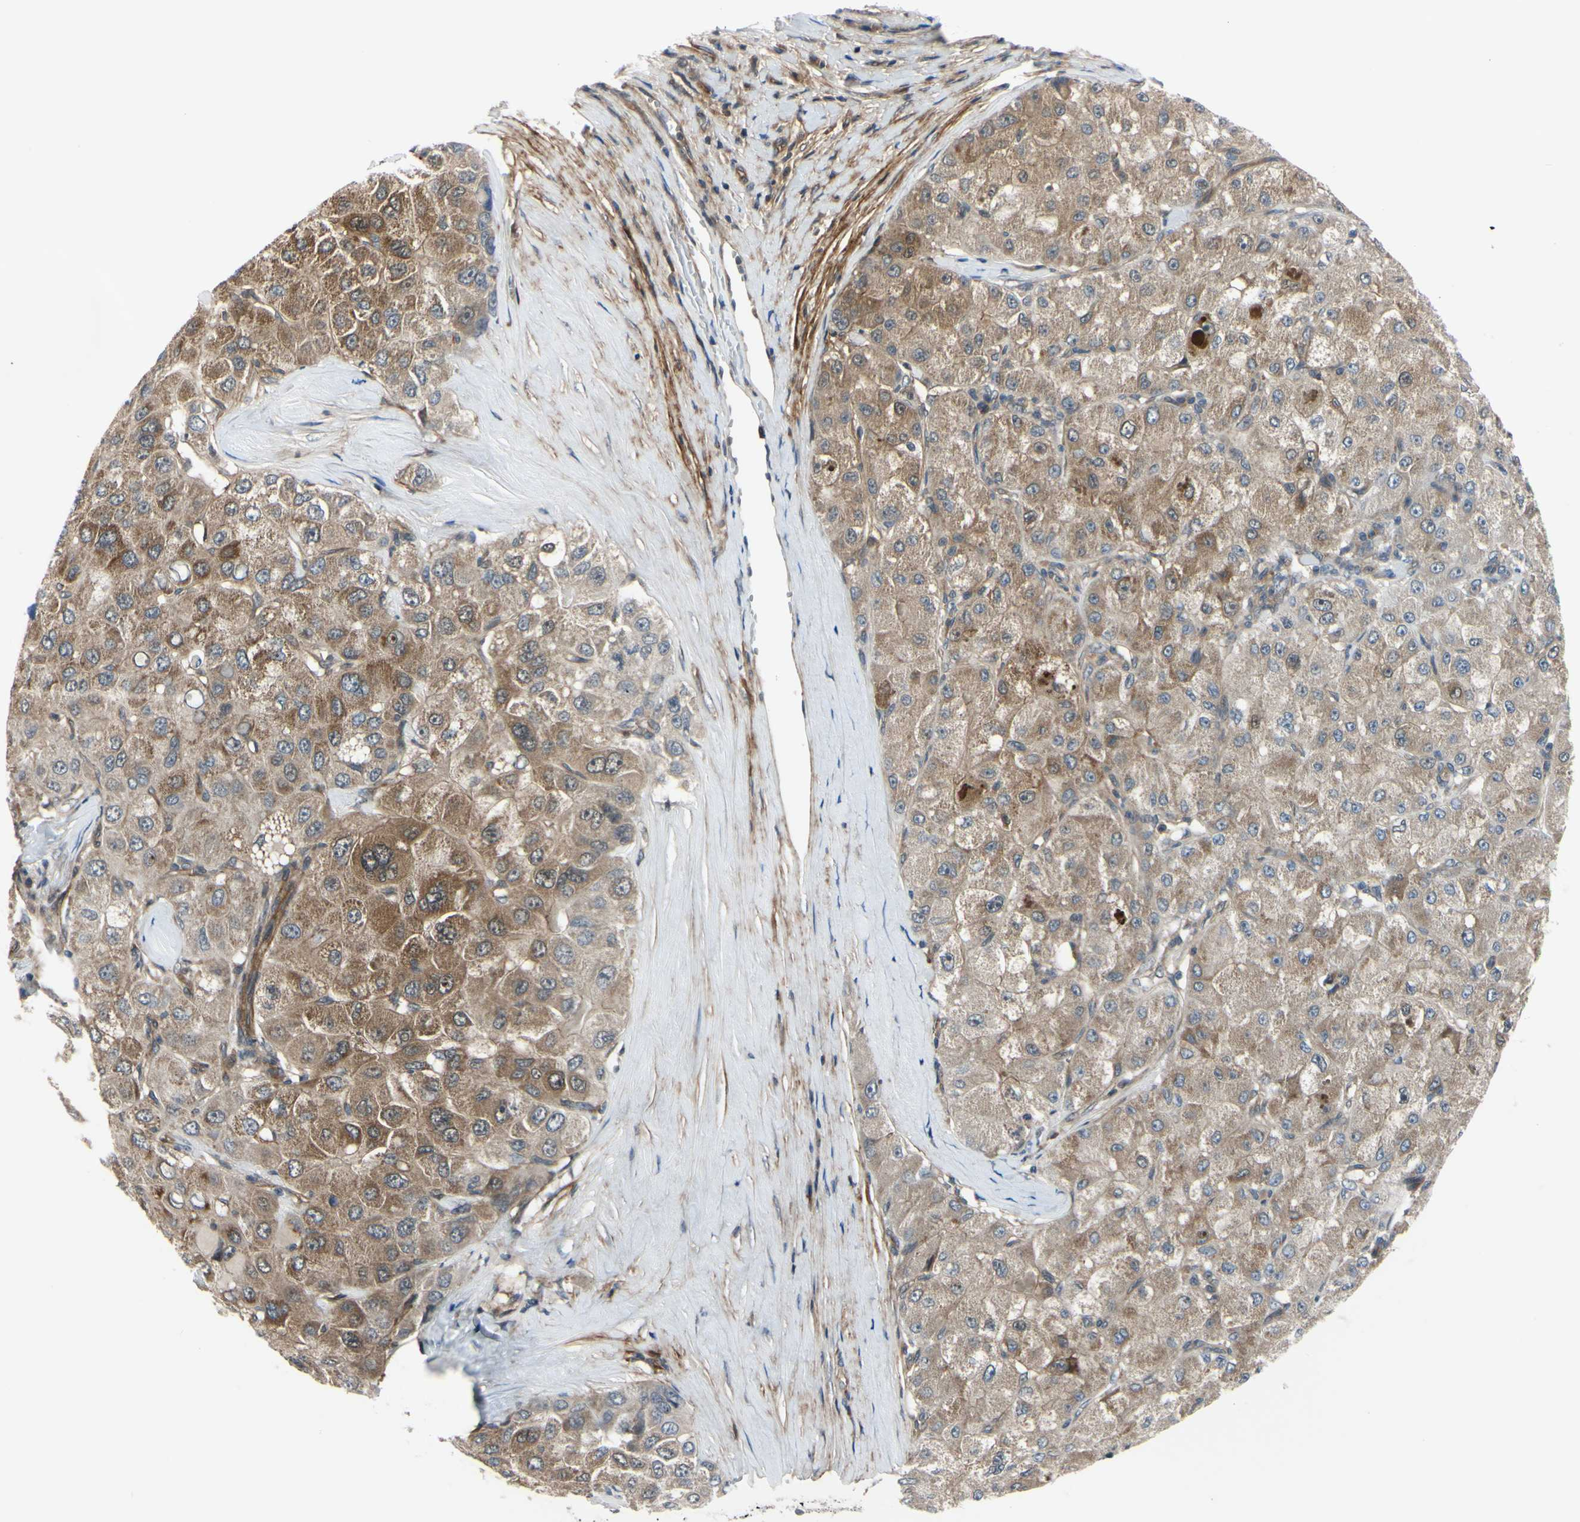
{"staining": {"intensity": "moderate", "quantity": ">75%", "location": "cytoplasmic/membranous"}, "tissue": "liver cancer", "cell_type": "Tumor cells", "image_type": "cancer", "snomed": [{"axis": "morphology", "description": "Carcinoma, Hepatocellular, NOS"}, {"axis": "topography", "description": "Liver"}], "caption": "About >75% of tumor cells in liver cancer (hepatocellular carcinoma) demonstrate moderate cytoplasmic/membranous protein positivity as visualized by brown immunohistochemical staining.", "gene": "COMMD9", "patient": {"sex": "male", "age": 80}}